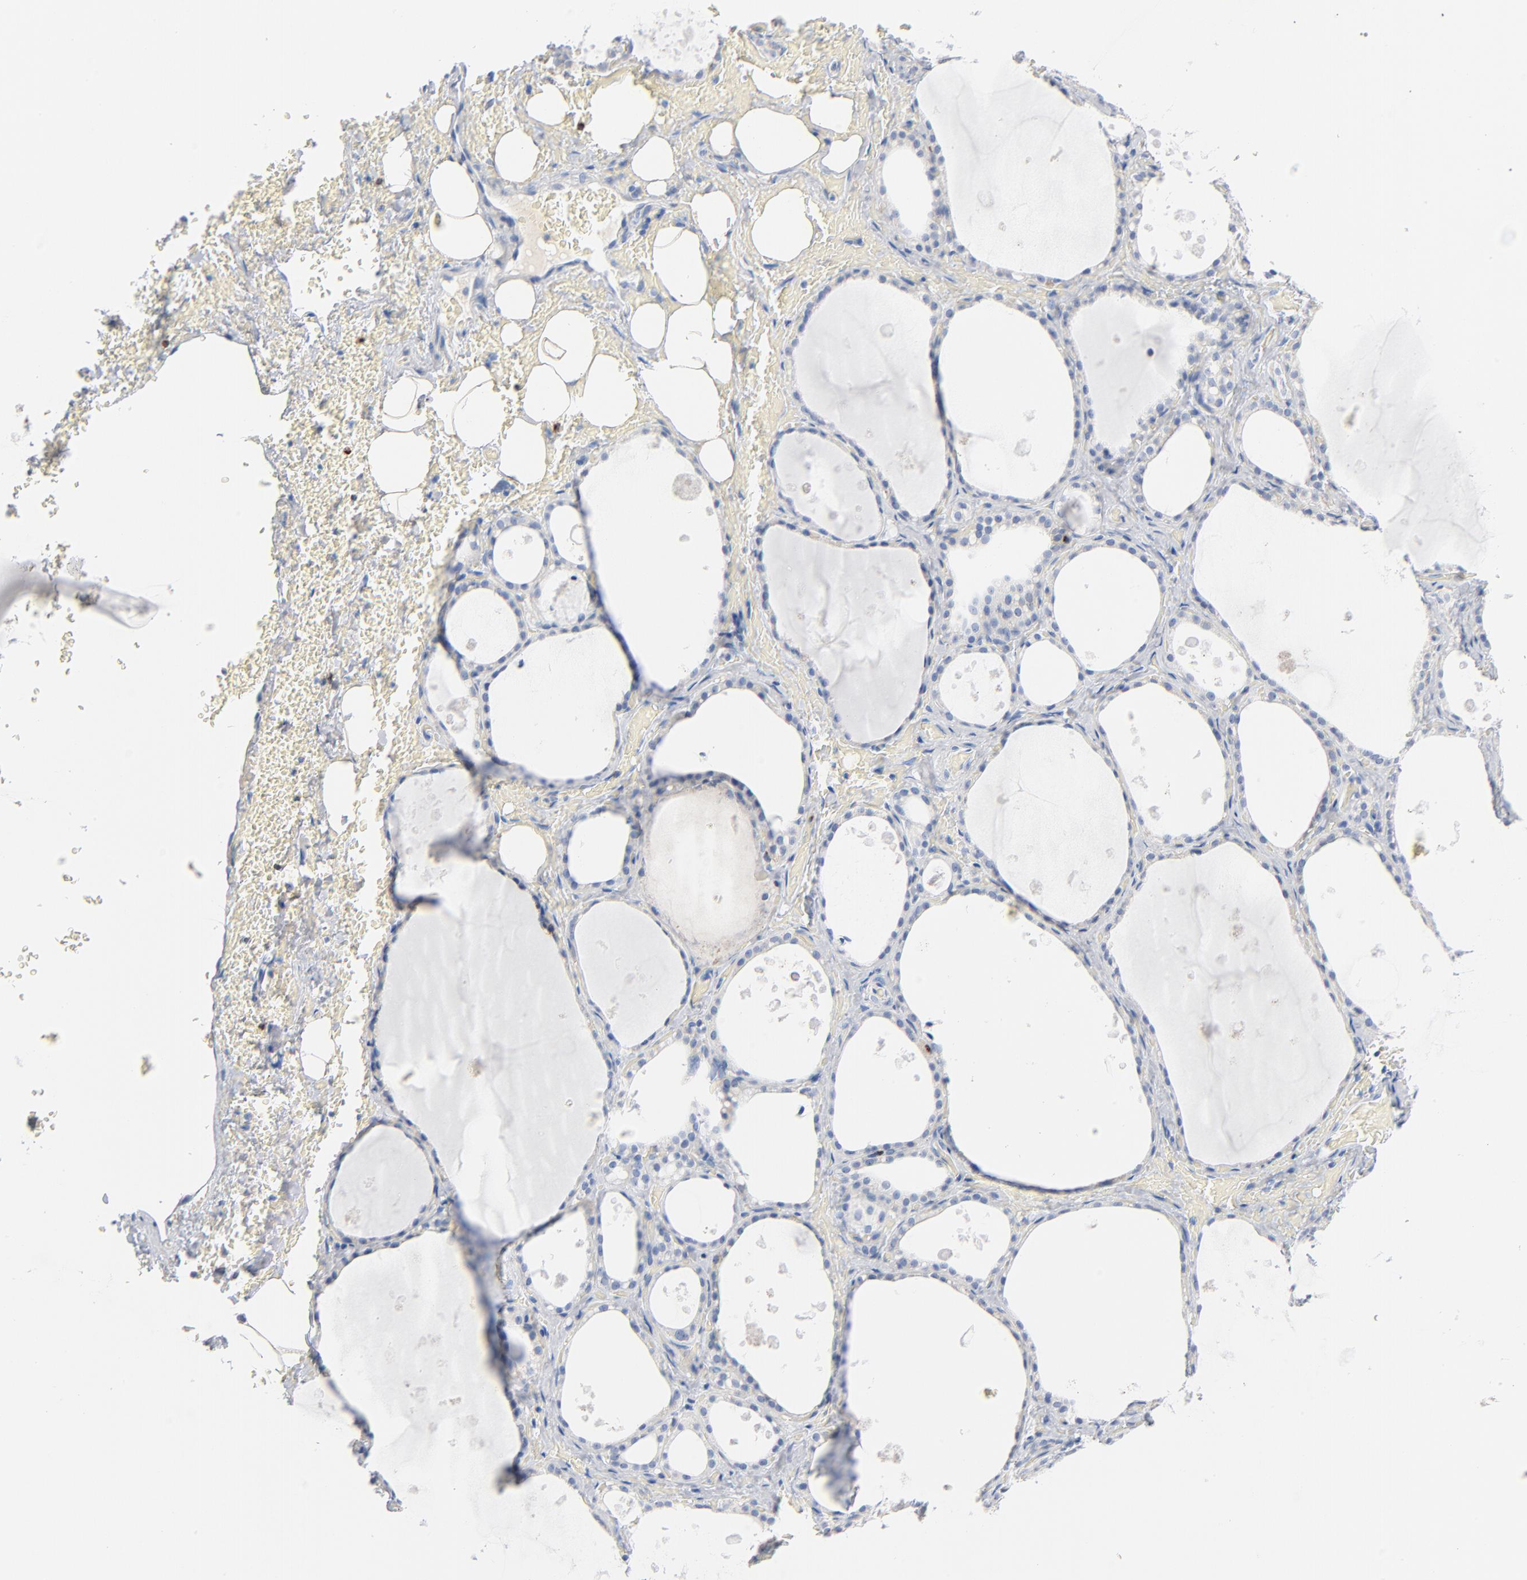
{"staining": {"intensity": "negative", "quantity": "none", "location": "none"}, "tissue": "thyroid gland", "cell_type": "Glandular cells", "image_type": "normal", "snomed": [{"axis": "morphology", "description": "Normal tissue, NOS"}, {"axis": "topography", "description": "Thyroid gland"}], "caption": "IHC of unremarkable human thyroid gland exhibits no staining in glandular cells.", "gene": "GZMB", "patient": {"sex": "male", "age": 61}}